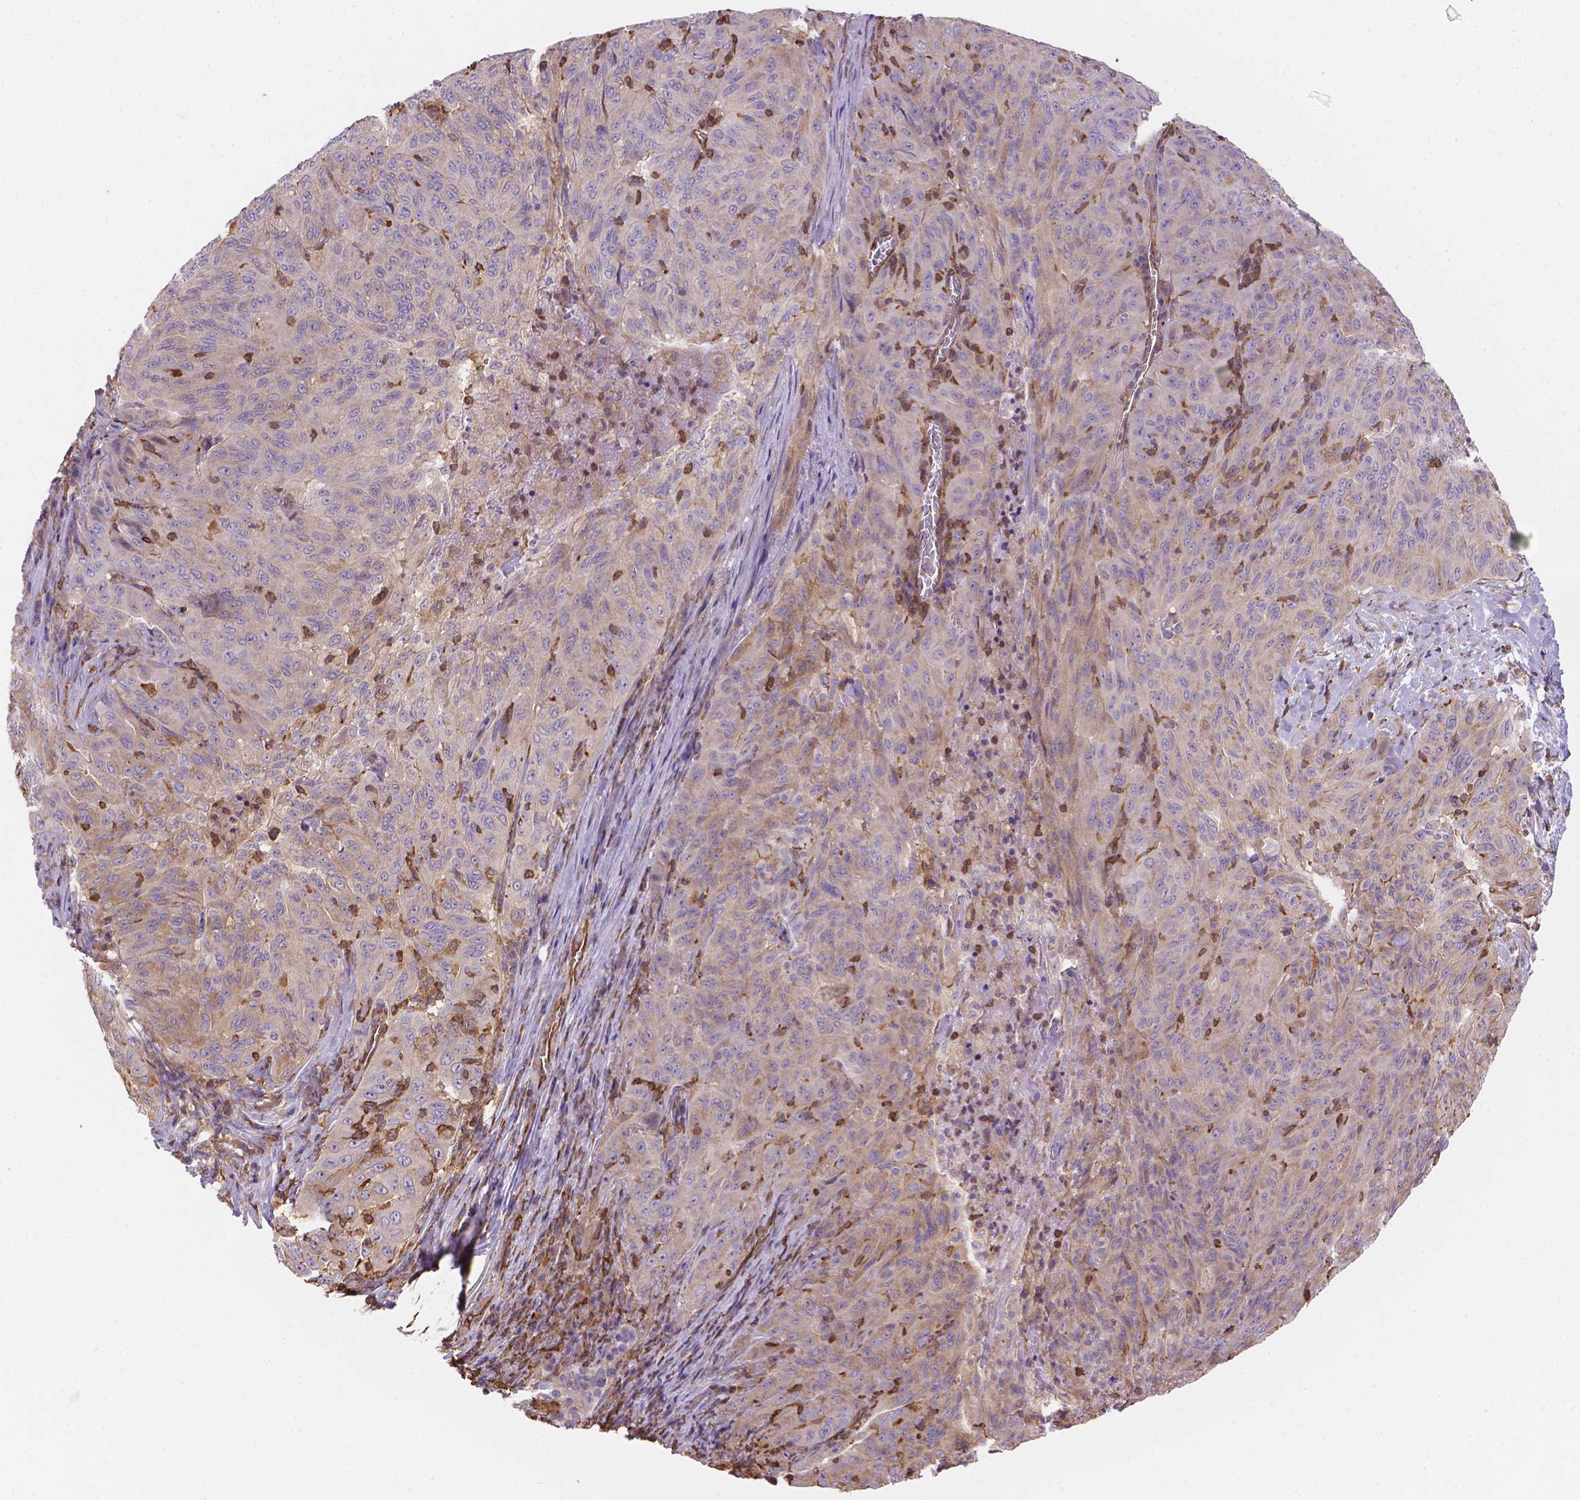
{"staining": {"intensity": "weak", "quantity": "<25%", "location": "cytoplasmic/membranous"}, "tissue": "pancreatic cancer", "cell_type": "Tumor cells", "image_type": "cancer", "snomed": [{"axis": "morphology", "description": "Adenocarcinoma, NOS"}, {"axis": "topography", "description": "Pancreas"}], "caption": "IHC image of neoplastic tissue: pancreatic adenocarcinoma stained with DAB demonstrates no significant protein positivity in tumor cells. The staining is performed using DAB (3,3'-diaminobenzidine) brown chromogen with nuclei counter-stained in using hematoxylin.", "gene": "DMWD", "patient": {"sex": "male", "age": 63}}